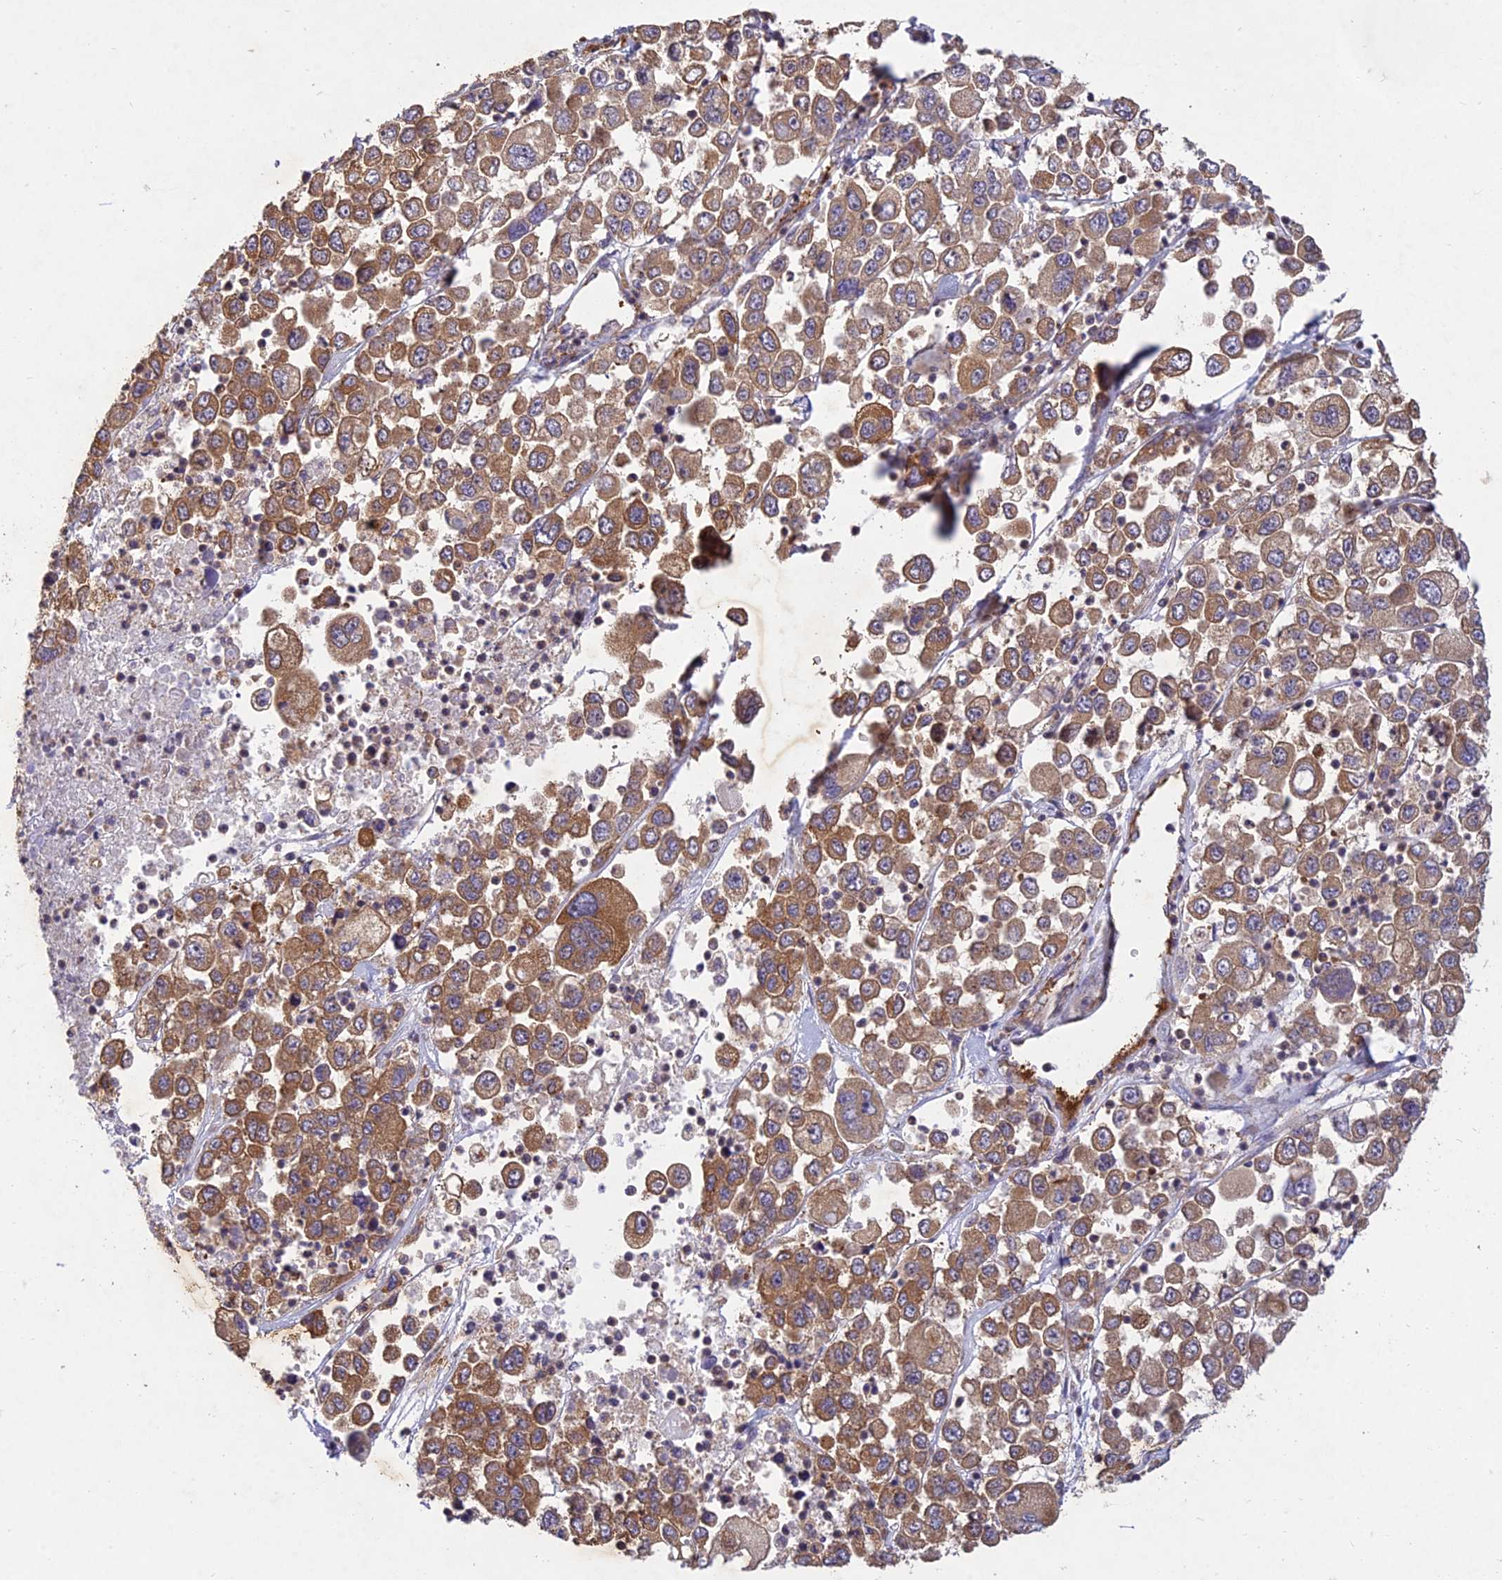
{"staining": {"intensity": "moderate", "quantity": ">75%", "location": "cytoplasmic/membranous"}, "tissue": "melanoma", "cell_type": "Tumor cells", "image_type": "cancer", "snomed": [{"axis": "morphology", "description": "Malignant melanoma, Metastatic site"}, {"axis": "topography", "description": "Lymph node"}], "caption": "Immunohistochemical staining of malignant melanoma (metastatic site) shows medium levels of moderate cytoplasmic/membranous protein staining in about >75% of tumor cells. Nuclei are stained in blue.", "gene": "NXNL2", "patient": {"sex": "female", "age": 54}}